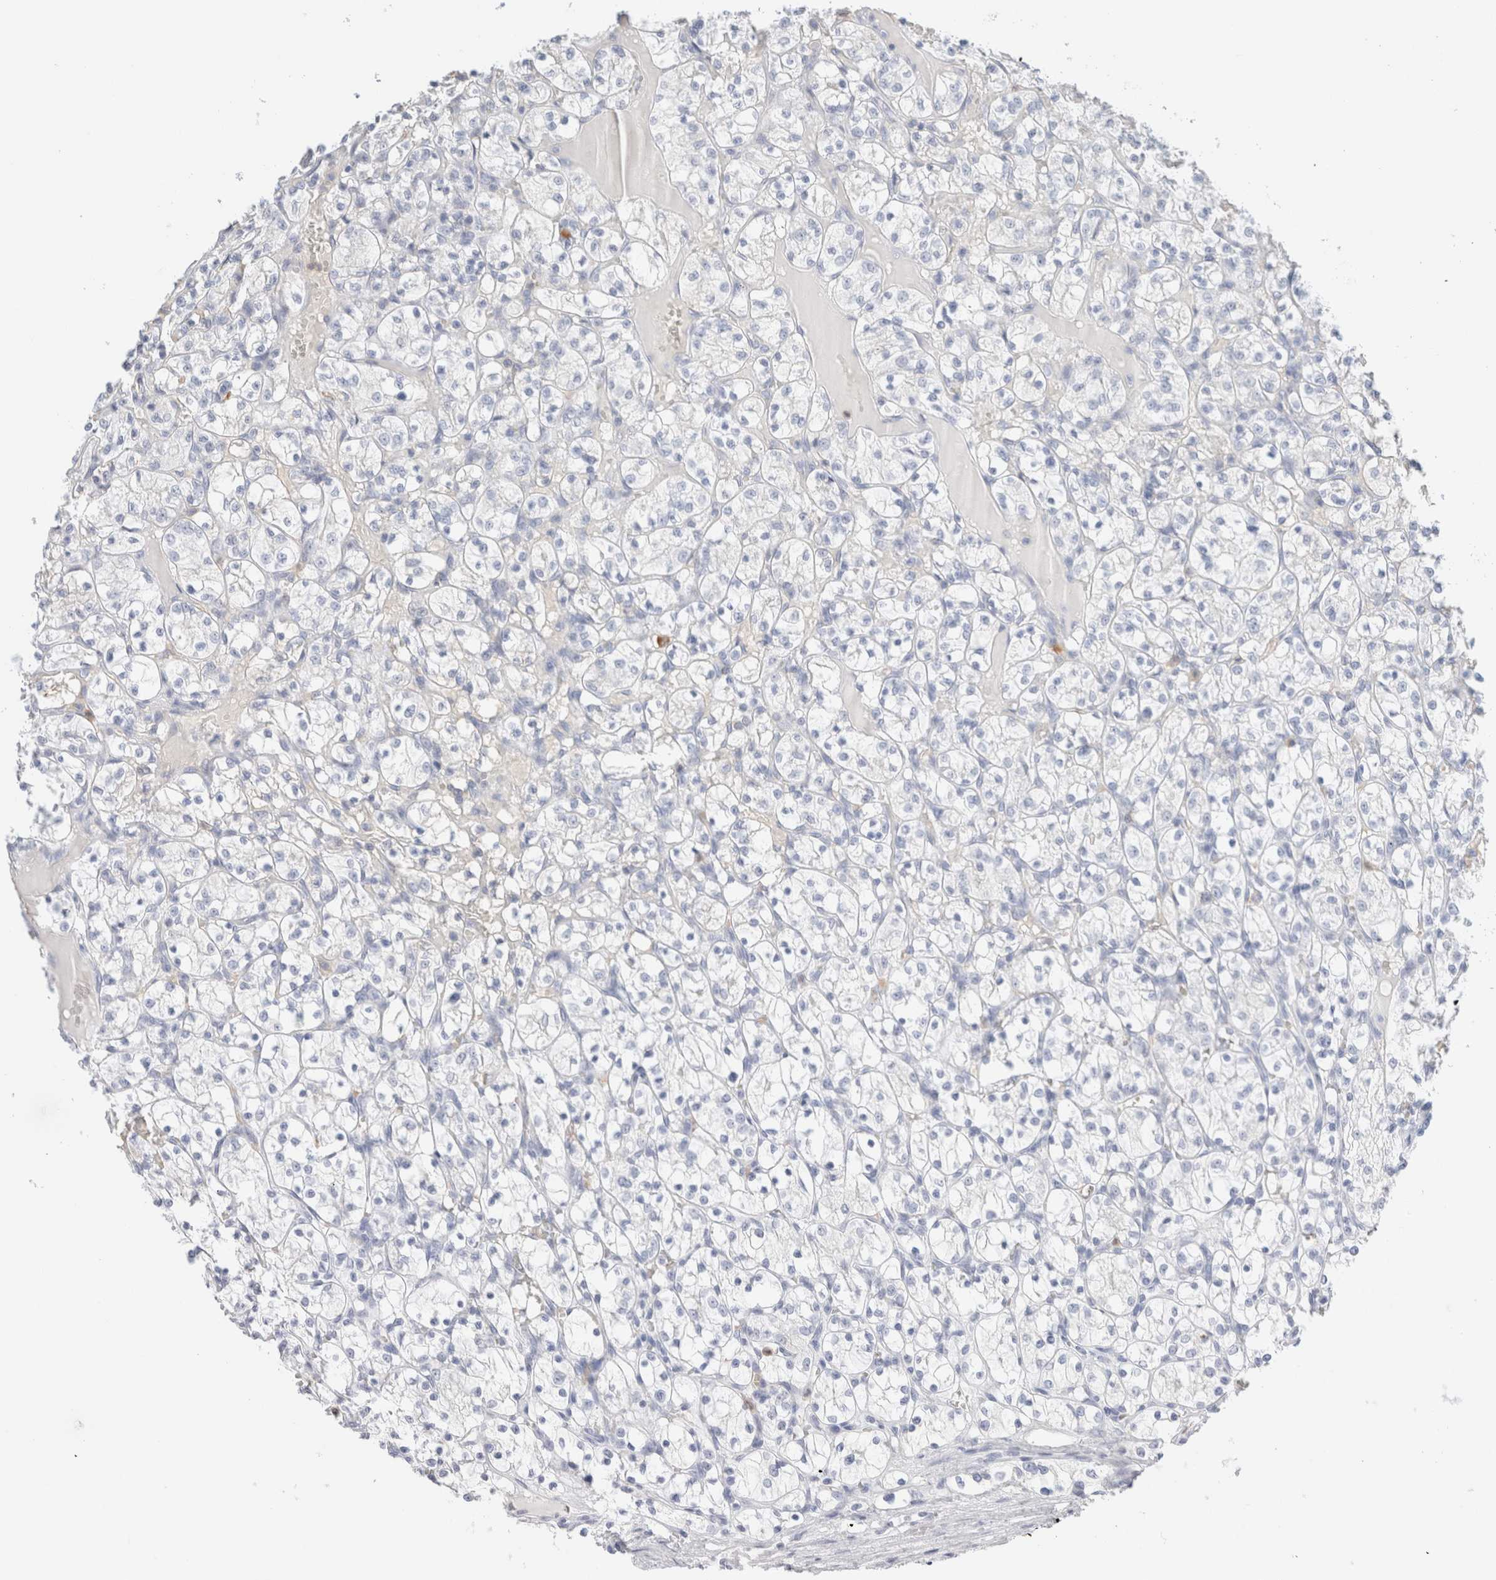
{"staining": {"intensity": "negative", "quantity": "none", "location": "none"}, "tissue": "renal cancer", "cell_type": "Tumor cells", "image_type": "cancer", "snomed": [{"axis": "morphology", "description": "Adenocarcinoma, NOS"}, {"axis": "topography", "description": "Kidney"}], "caption": "The image exhibits no significant staining in tumor cells of renal cancer.", "gene": "ARG1", "patient": {"sex": "female", "age": 69}}